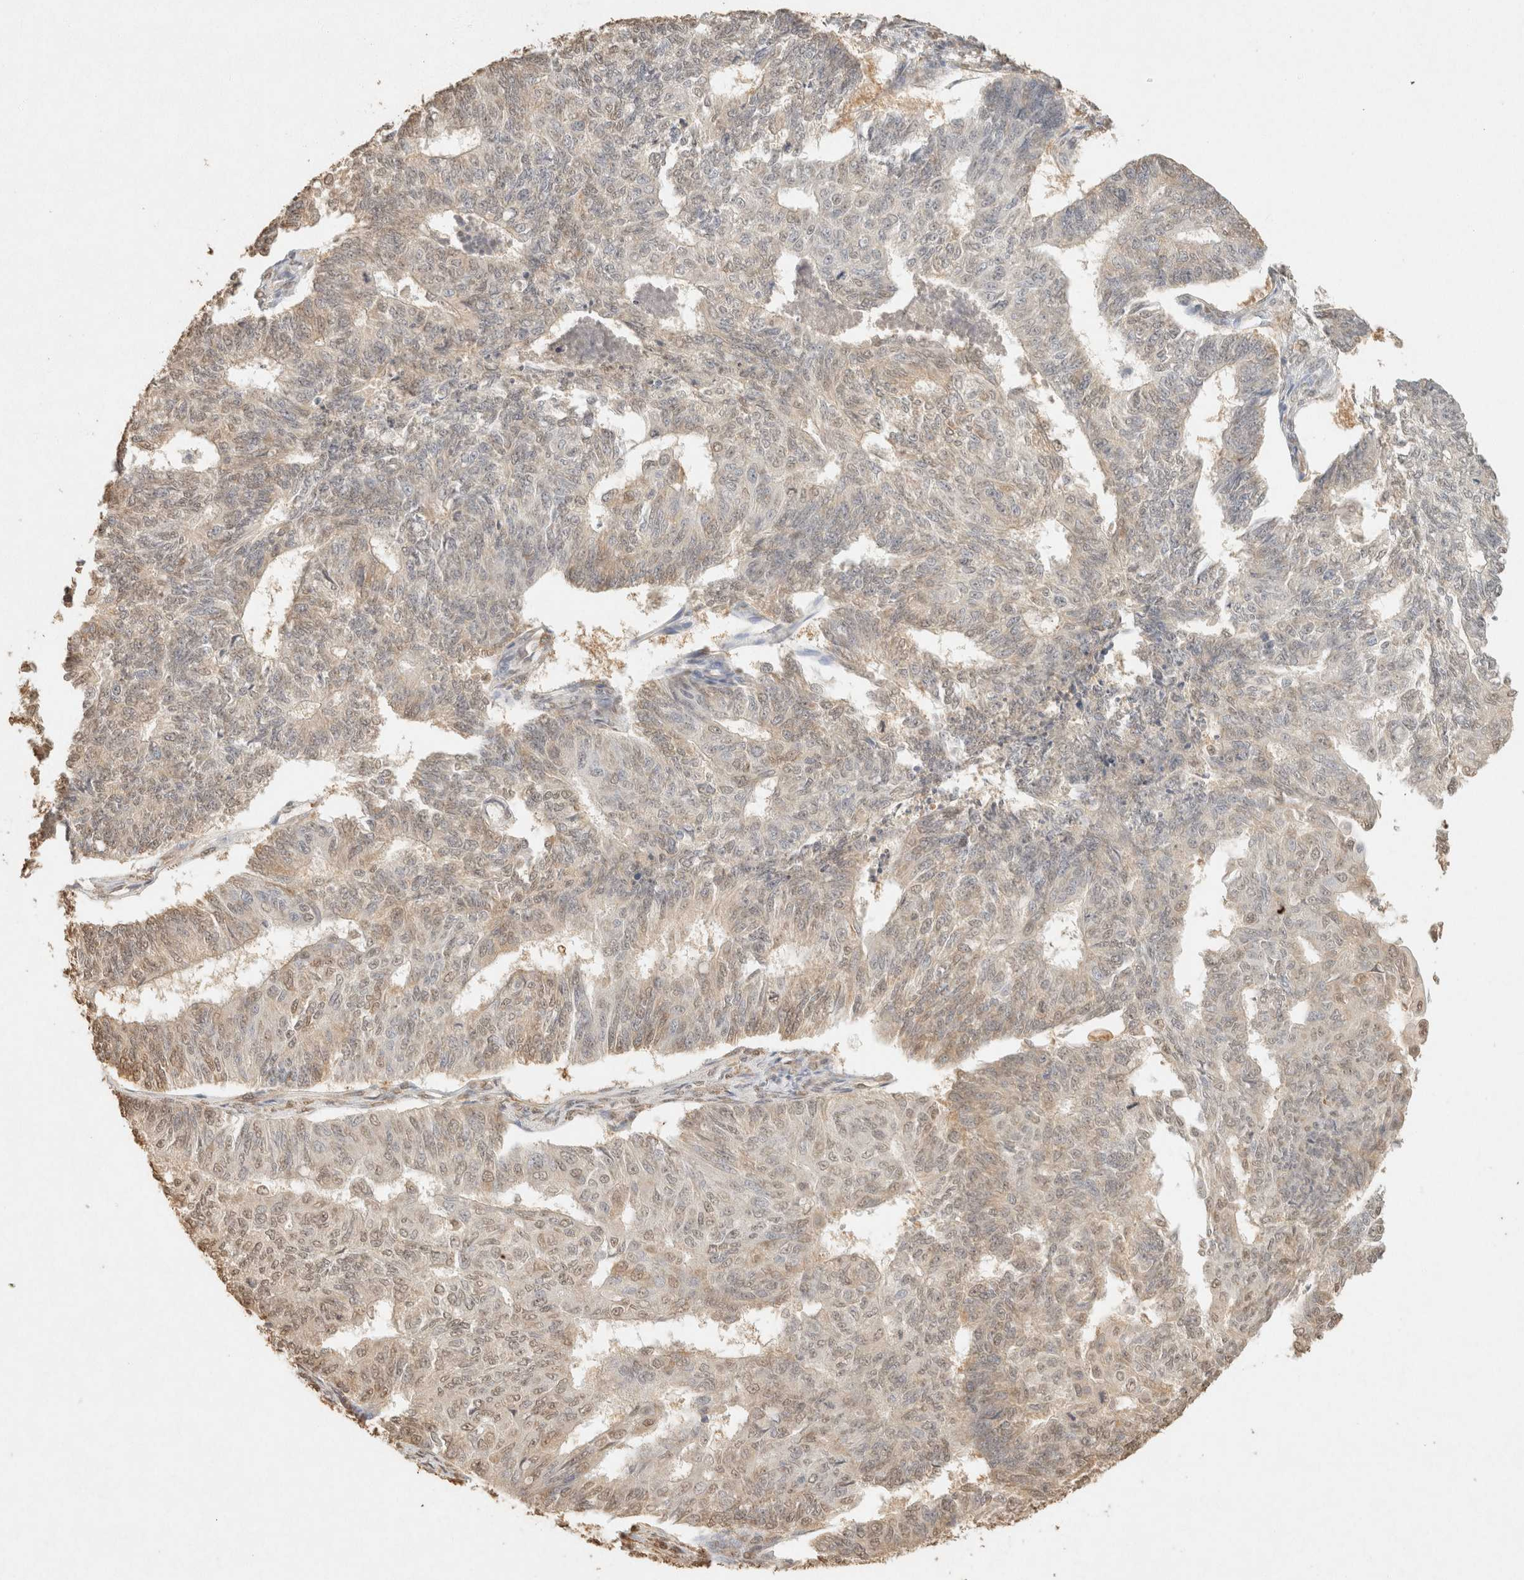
{"staining": {"intensity": "weak", "quantity": "25%-75%", "location": "cytoplasmic/membranous,nuclear"}, "tissue": "endometrial cancer", "cell_type": "Tumor cells", "image_type": "cancer", "snomed": [{"axis": "morphology", "description": "Adenocarcinoma, NOS"}, {"axis": "topography", "description": "Endometrium"}], "caption": "Human adenocarcinoma (endometrial) stained with a protein marker displays weak staining in tumor cells.", "gene": "S100A13", "patient": {"sex": "female", "age": 32}}